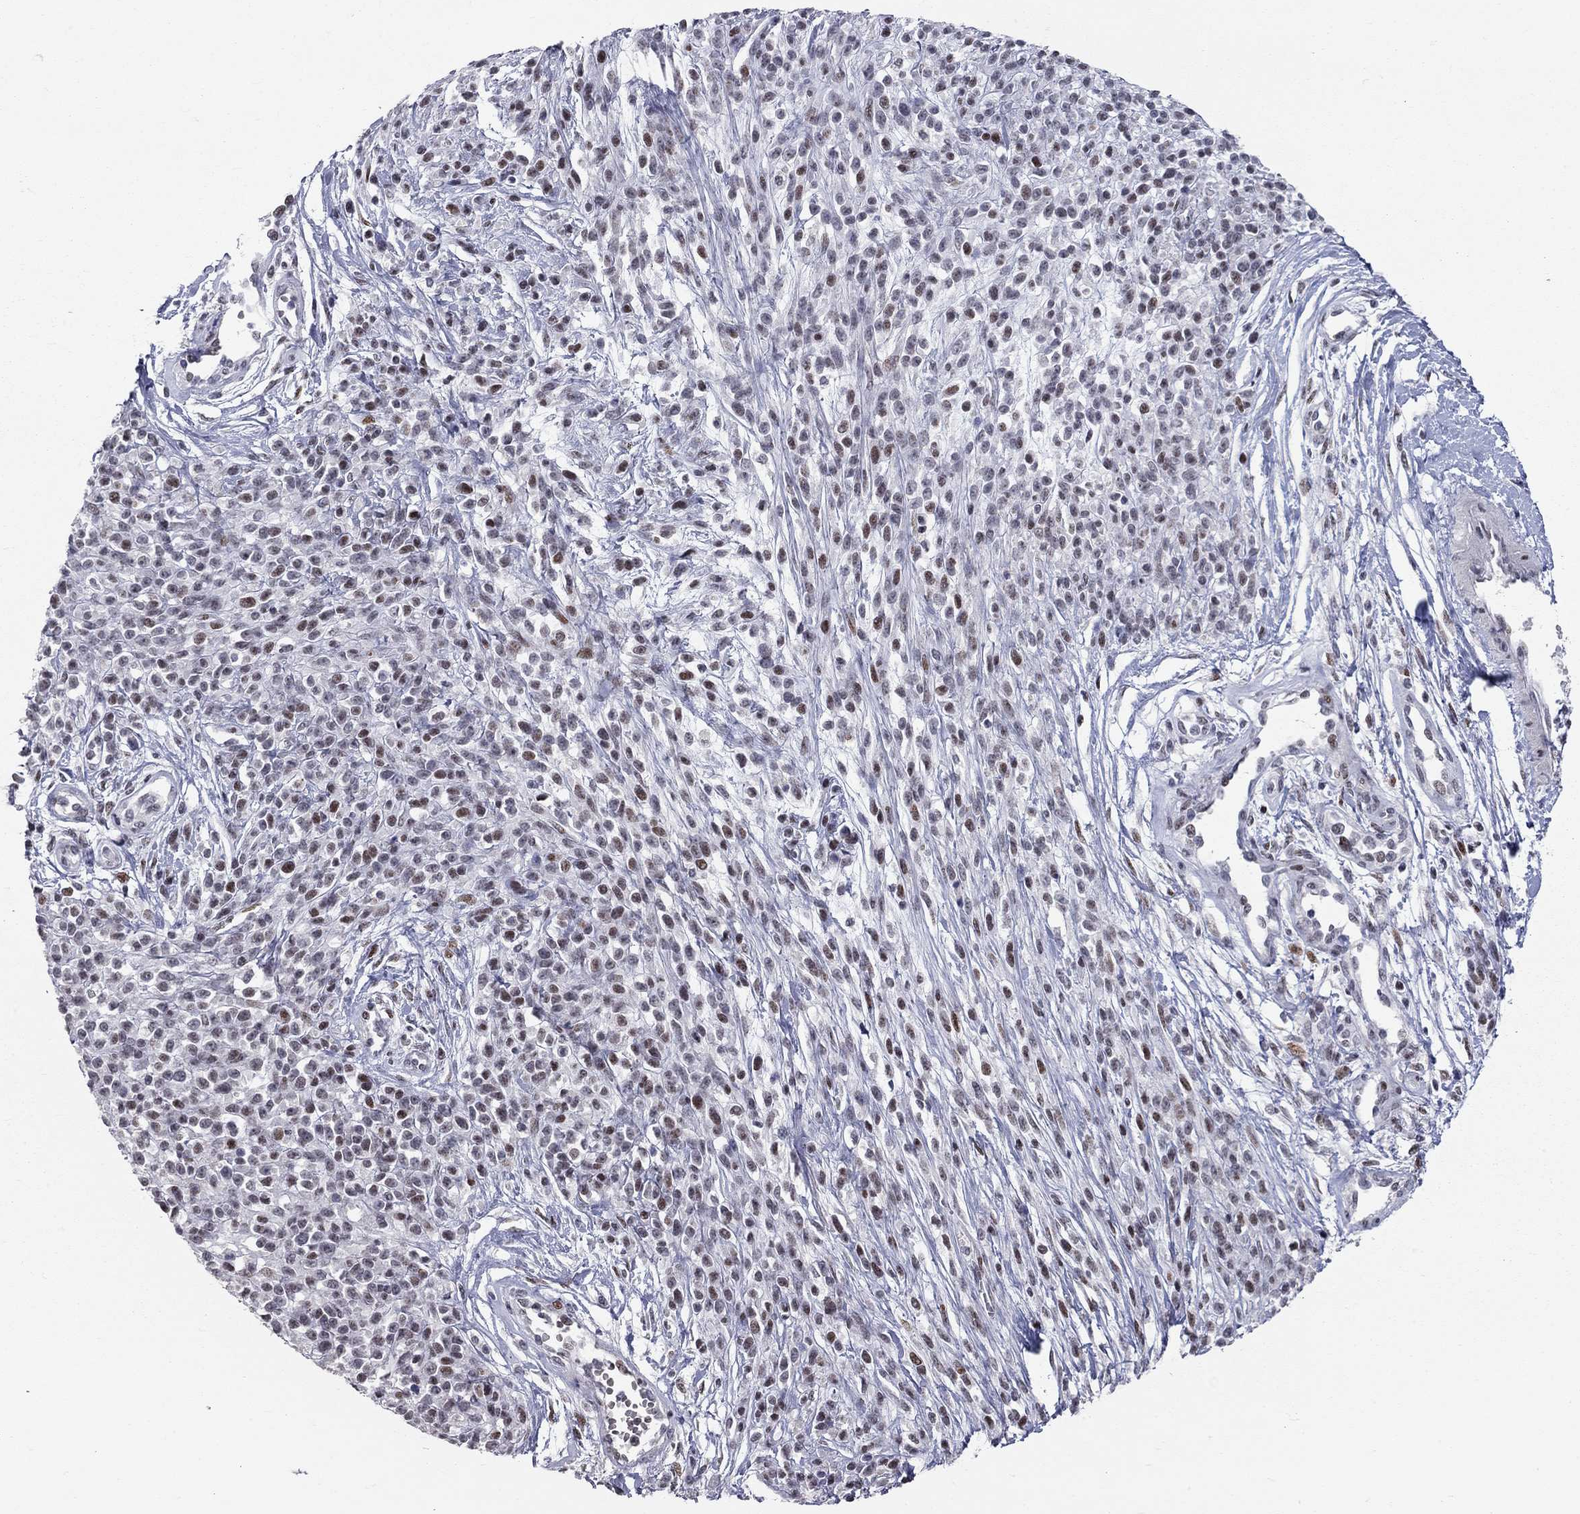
{"staining": {"intensity": "moderate", "quantity": "<25%", "location": "nuclear"}, "tissue": "melanoma", "cell_type": "Tumor cells", "image_type": "cancer", "snomed": [{"axis": "morphology", "description": "Malignant melanoma, NOS"}, {"axis": "topography", "description": "Skin"}, {"axis": "topography", "description": "Skin of trunk"}], "caption": "Protein staining of melanoma tissue displays moderate nuclear staining in approximately <25% of tumor cells.", "gene": "HDAC3", "patient": {"sex": "male", "age": 74}}